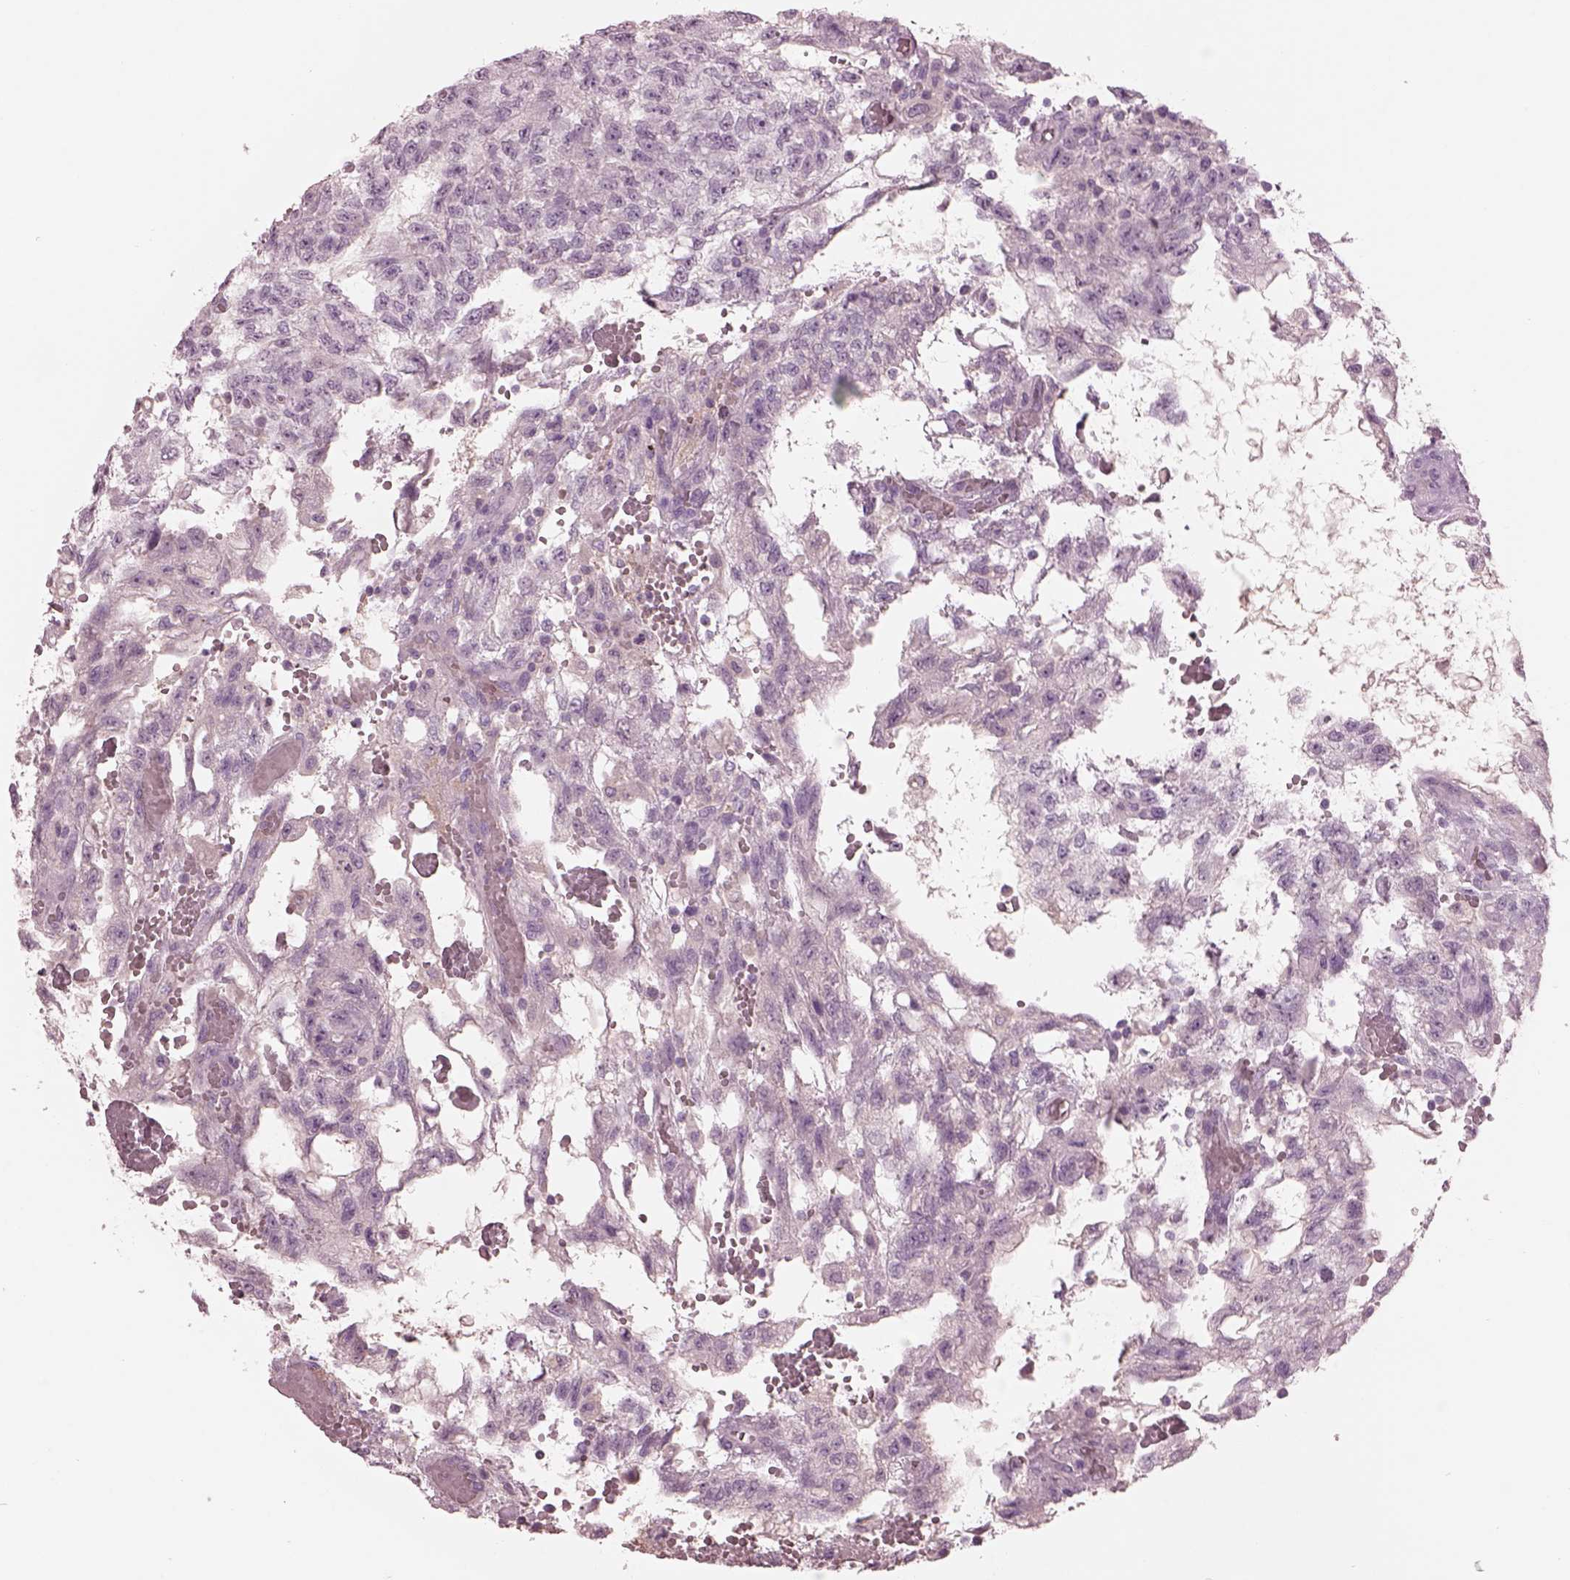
{"staining": {"intensity": "negative", "quantity": "none", "location": "none"}, "tissue": "testis cancer", "cell_type": "Tumor cells", "image_type": "cancer", "snomed": [{"axis": "morphology", "description": "Carcinoma, Embryonal, NOS"}, {"axis": "topography", "description": "Testis"}], "caption": "High power microscopy photomicrograph of an immunohistochemistry (IHC) histopathology image of testis cancer, revealing no significant expression in tumor cells.", "gene": "PACRG", "patient": {"sex": "male", "age": 32}}